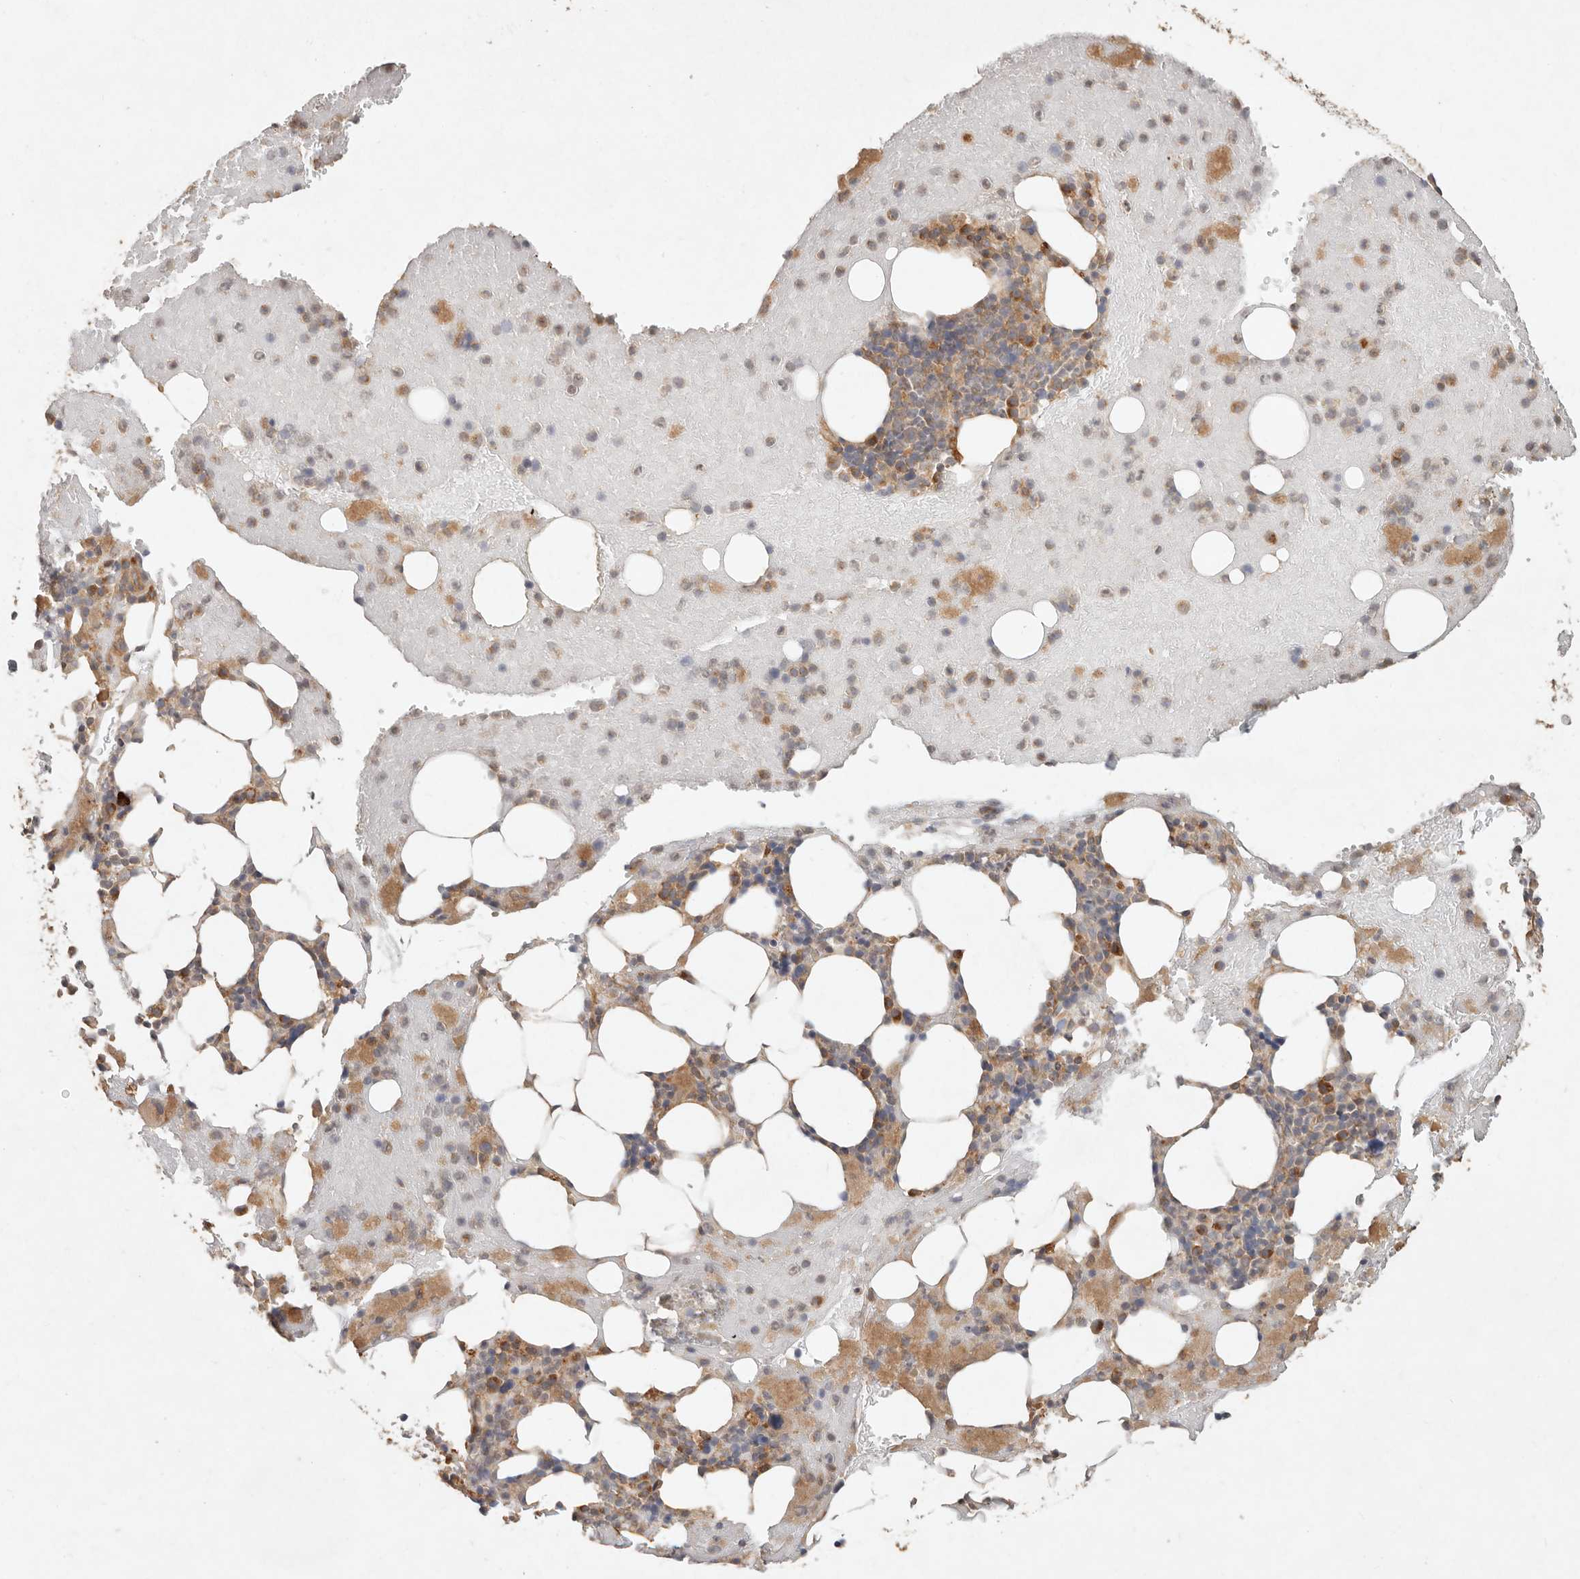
{"staining": {"intensity": "moderate", "quantity": "25%-75%", "location": "cytoplasmic/membranous"}, "tissue": "bone marrow", "cell_type": "Hematopoietic cells", "image_type": "normal", "snomed": [{"axis": "morphology", "description": "Normal tissue, NOS"}, {"axis": "topography", "description": "Bone marrow"}], "caption": "Brown immunohistochemical staining in benign human bone marrow displays moderate cytoplasmic/membranous staining in about 25%-75% of hematopoietic cells.", "gene": "HECTD3", "patient": {"sex": "female", "age": 54}}